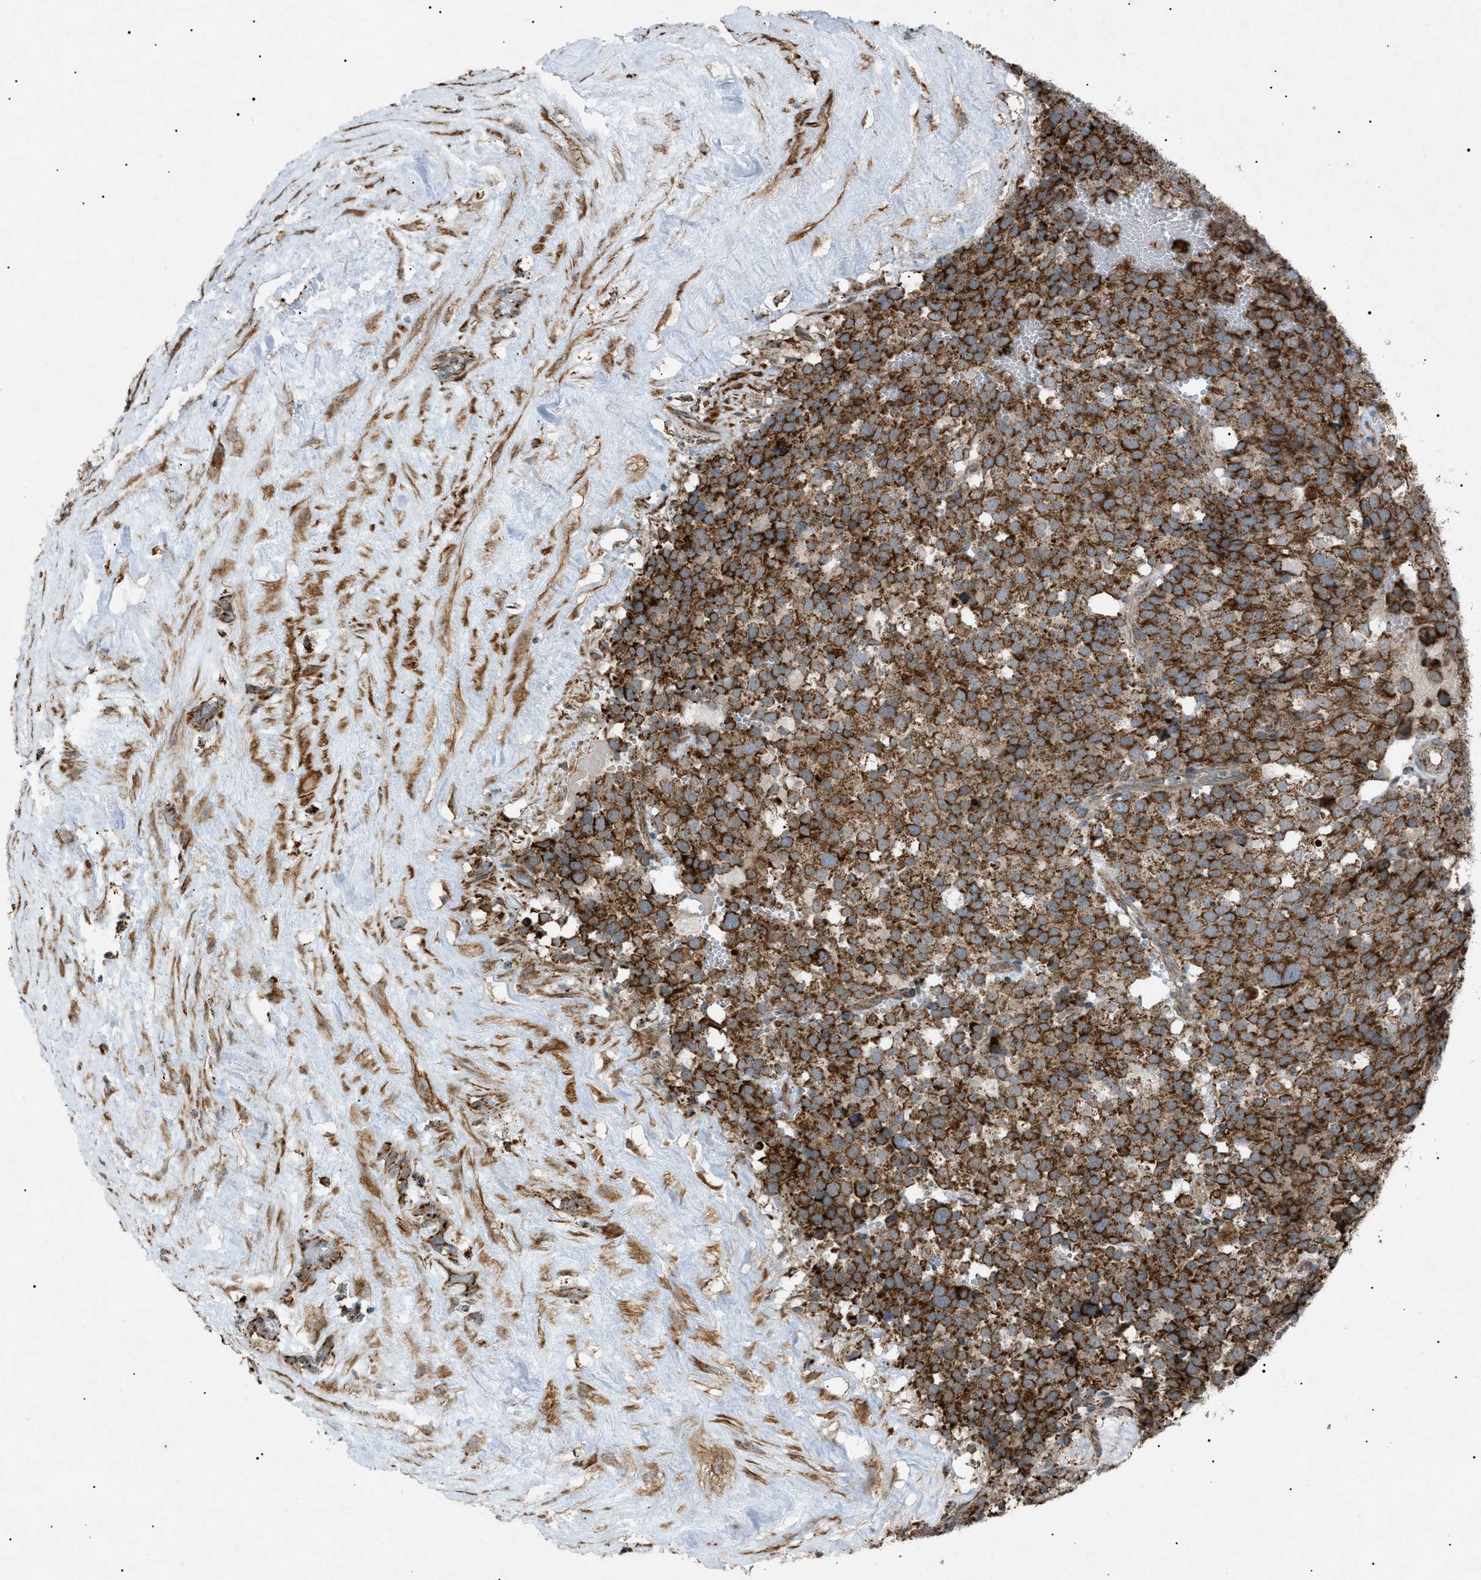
{"staining": {"intensity": "moderate", "quantity": ">75%", "location": "cytoplasmic/membranous"}, "tissue": "testis cancer", "cell_type": "Tumor cells", "image_type": "cancer", "snomed": [{"axis": "morphology", "description": "Seminoma, NOS"}, {"axis": "topography", "description": "Testis"}], "caption": "The photomicrograph exhibits staining of seminoma (testis), revealing moderate cytoplasmic/membranous protein positivity (brown color) within tumor cells.", "gene": "C1GALT1C1", "patient": {"sex": "male", "age": 71}}